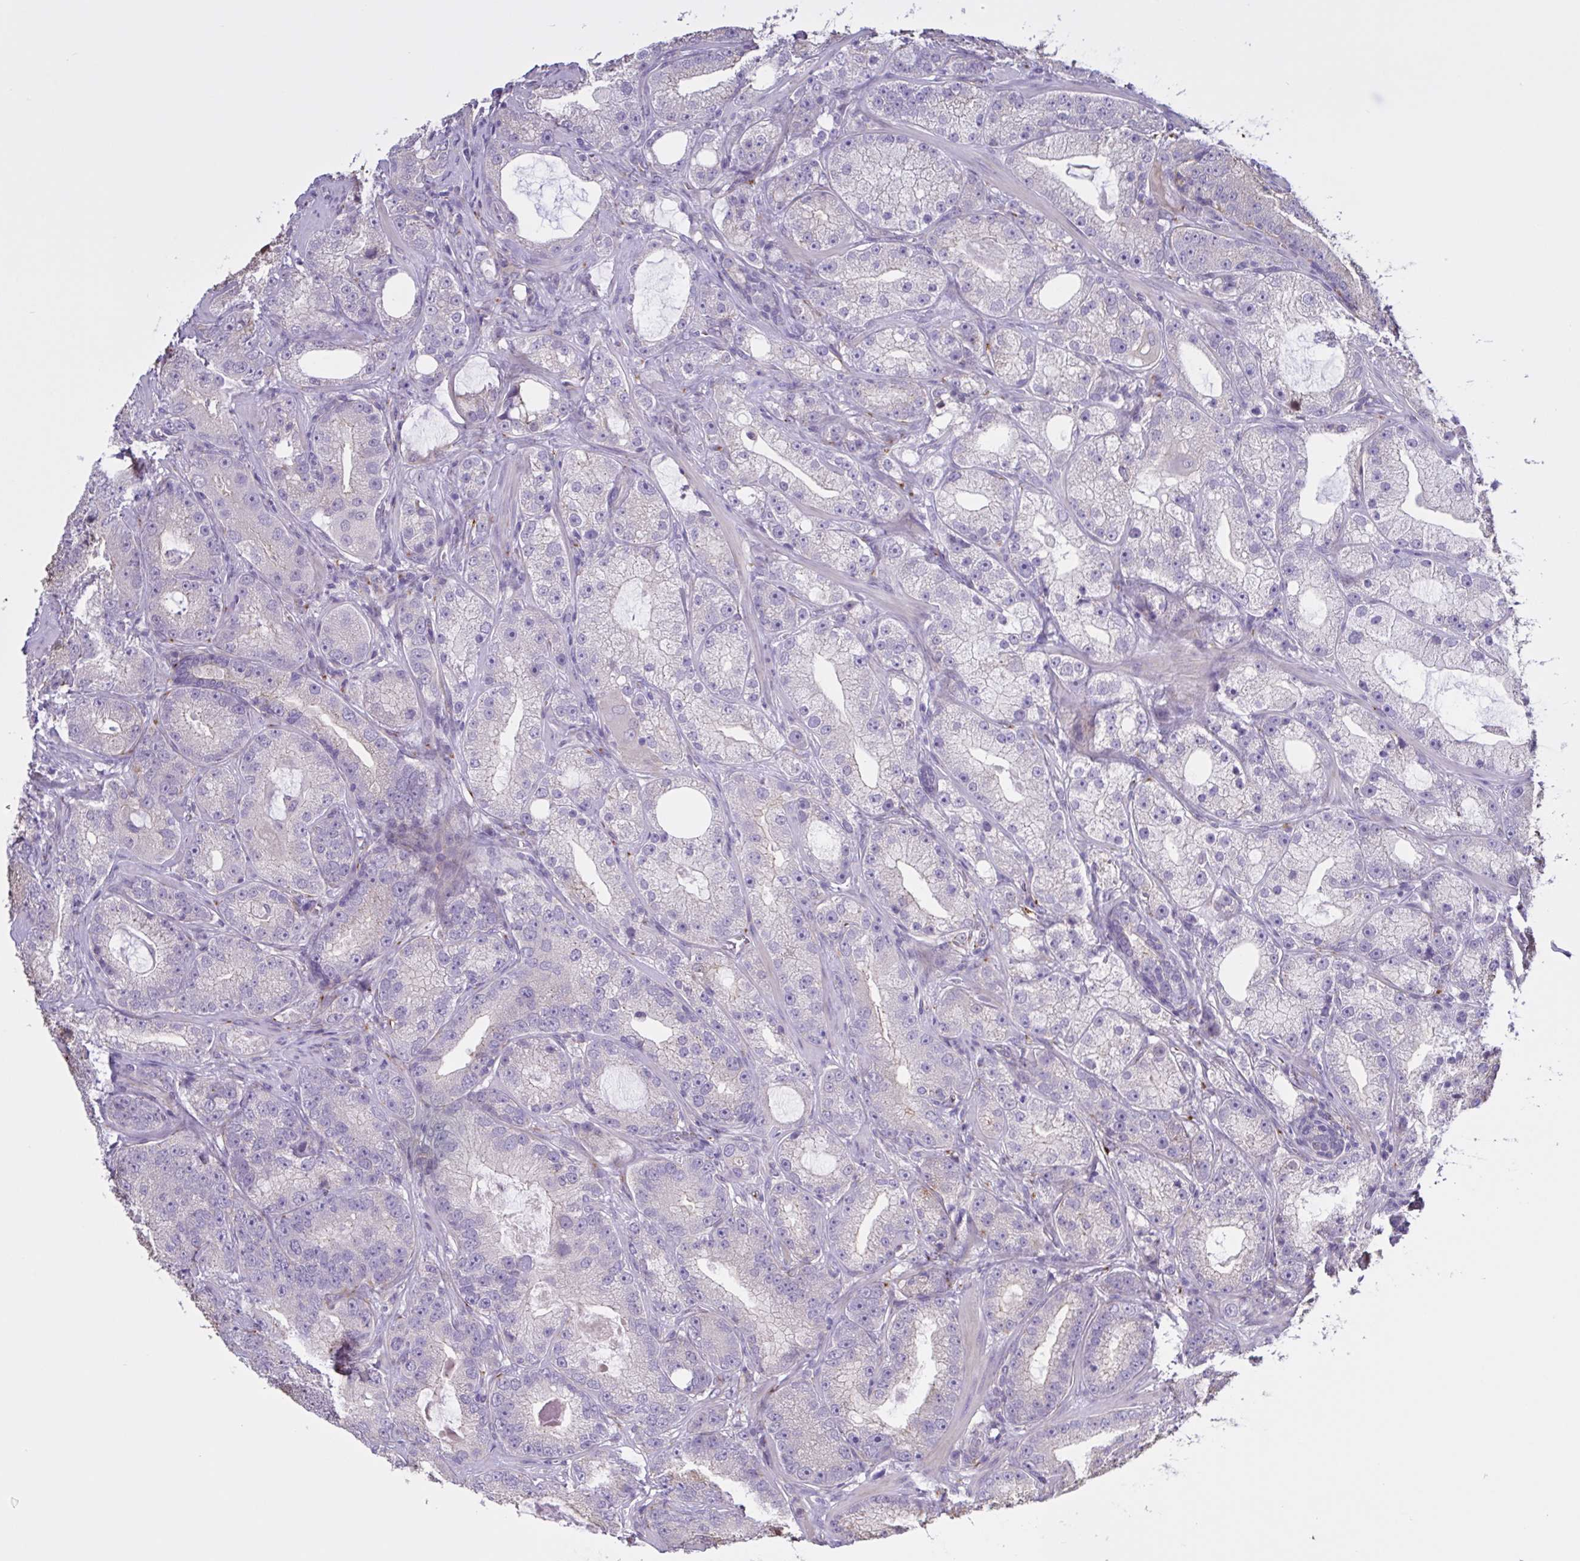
{"staining": {"intensity": "negative", "quantity": "none", "location": "none"}, "tissue": "prostate cancer", "cell_type": "Tumor cells", "image_type": "cancer", "snomed": [{"axis": "morphology", "description": "Adenocarcinoma, High grade"}, {"axis": "topography", "description": "Prostate"}], "caption": "An image of human prostate adenocarcinoma (high-grade) is negative for staining in tumor cells.", "gene": "MRGPRX2", "patient": {"sex": "male", "age": 65}}